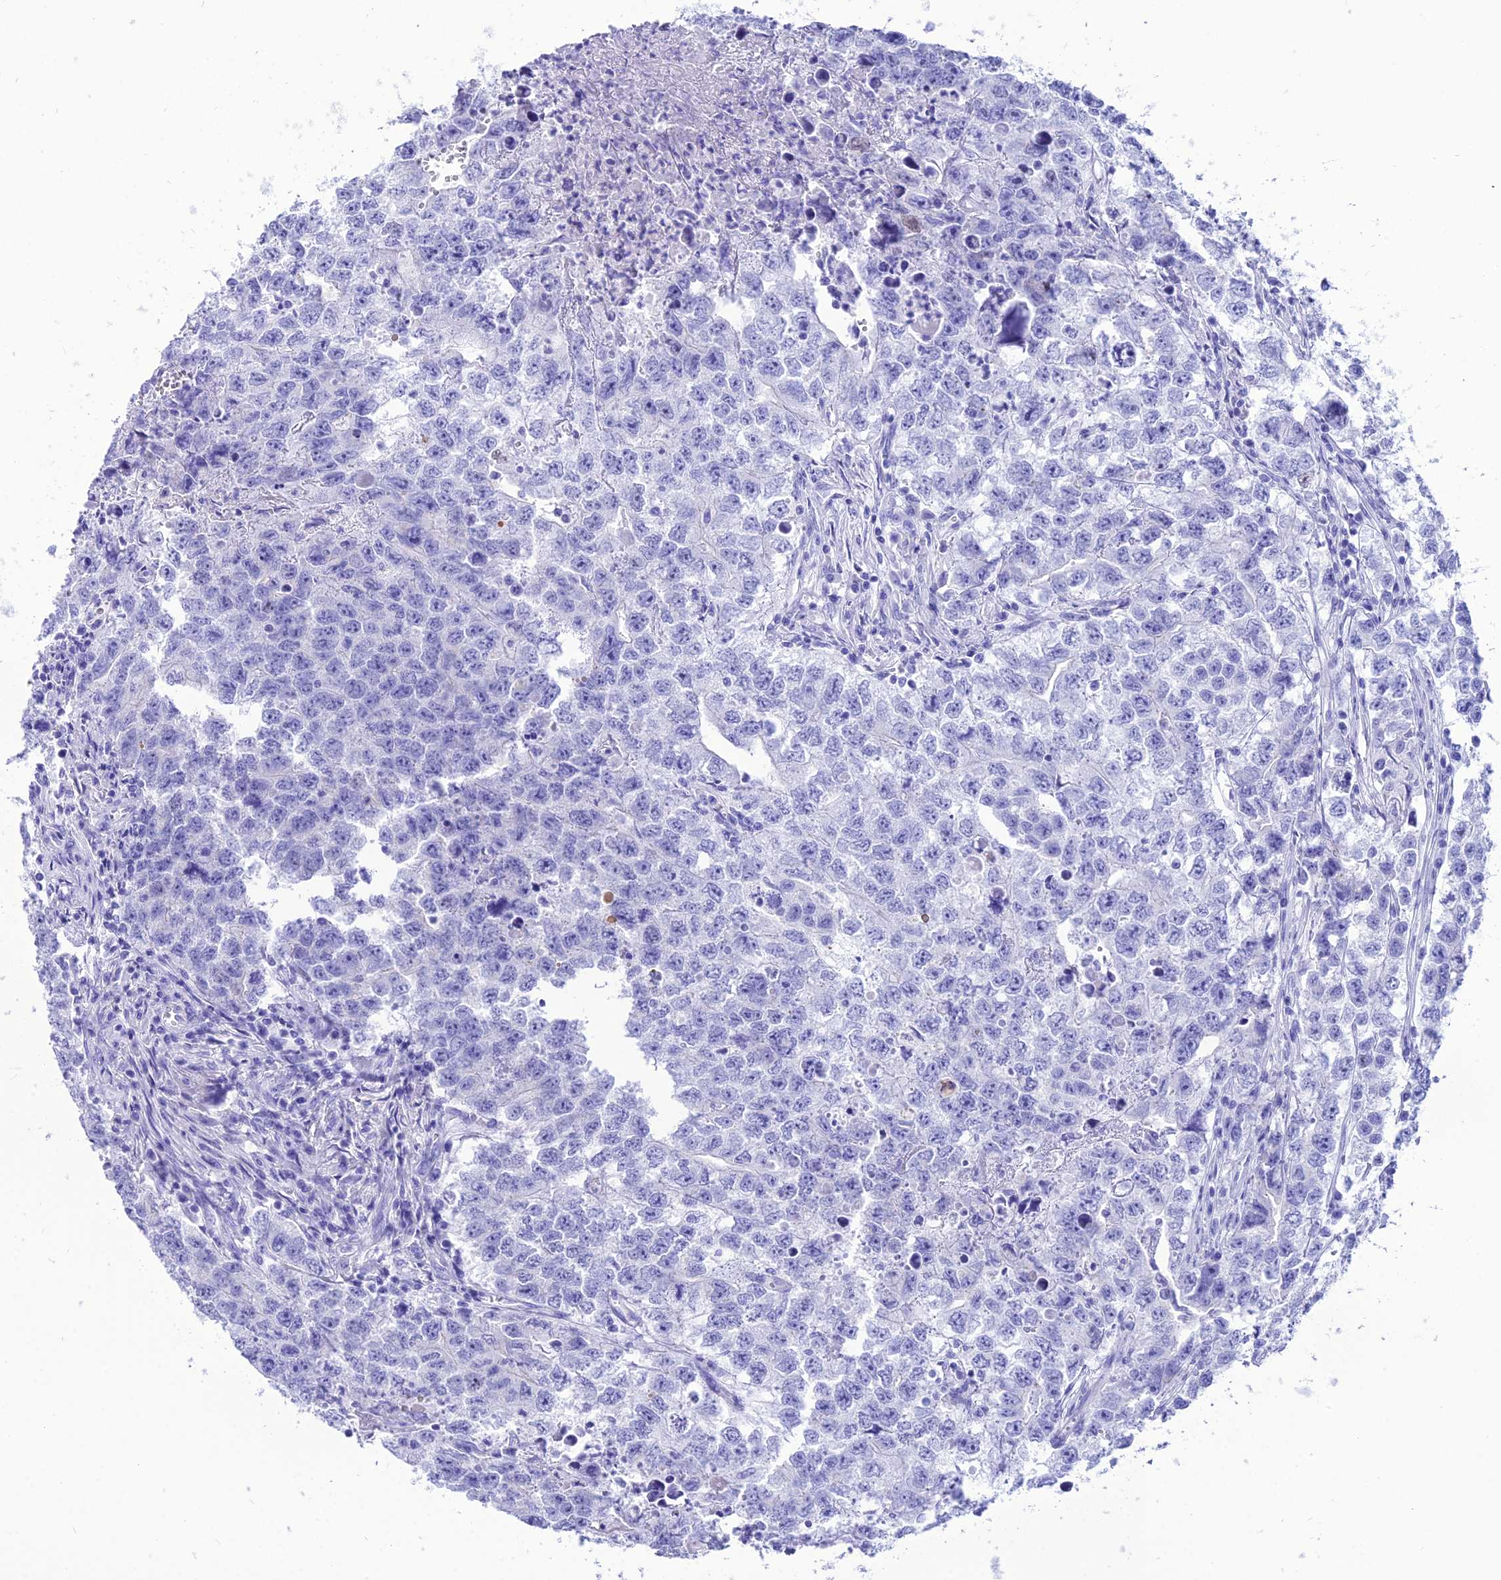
{"staining": {"intensity": "negative", "quantity": "none", "location": "none"}, "tissue": "testis cancer", "cell_type": "Tumor cells", "image_type": "cancer", "snomed": [{"axis": "morphology", "description": "Seminoma, NOS"}, {"axis": "morphology", "description": "Carcinoma, Embryonal, NOS"}, {"axis": "topography", "description": "Testis"}], "caption": "High magnification brightfield microscopy of testis cancer (embryonal carcinoma) stained with DAB (brown) and counterstained with hematoxylin (blue): tumor cells show no significant positivity. Brightfield microscopy of immunohistochemistry (IHC) stained with DAB (brown) and hematoxylin (blue), captured at high magnification.", "gene": "PNMA5", "patient": {"sex": "male", "age": 43}}